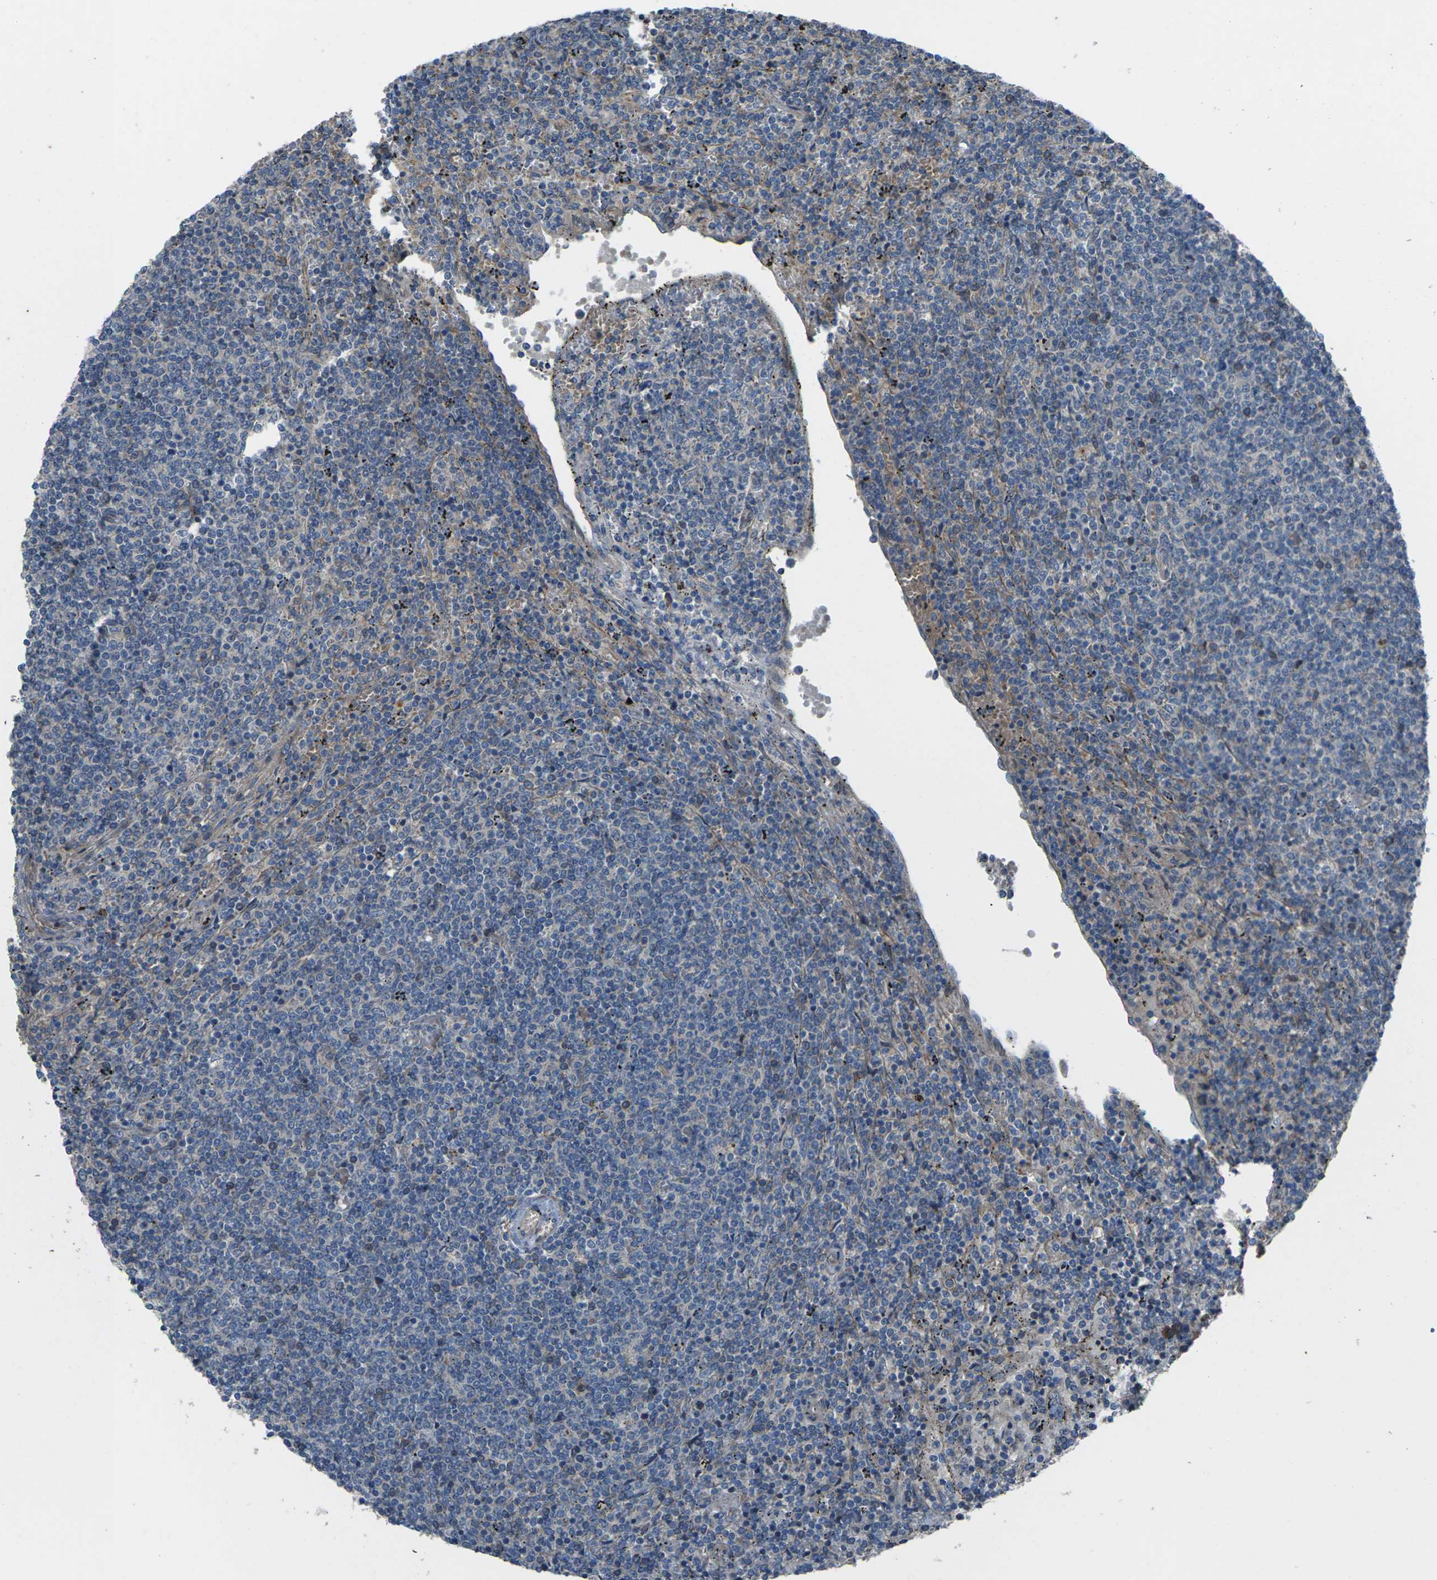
{"staining": {"intensity": "moderate", "quantity": "<25%", "location": "cytoplasmic/membranous"}, "tissue": "lymphoma", "cell_type": "Tumor cells", "image_type": "cancer", "snomed": [{"axis": "morphology", "description": "Malignant lymphoma, non-Hodgkin's type, Low grade"}, {"axis": "topography", "description": "Spleen"}], "caption": "Lymphoma was stained to show a protein in brown. There is low levels of moderate cytoplasmic/membranous expression in approximately <25% of tumor cells.", "gene": "EDNRA", "patient": {"sex": "female", "age": 50}}